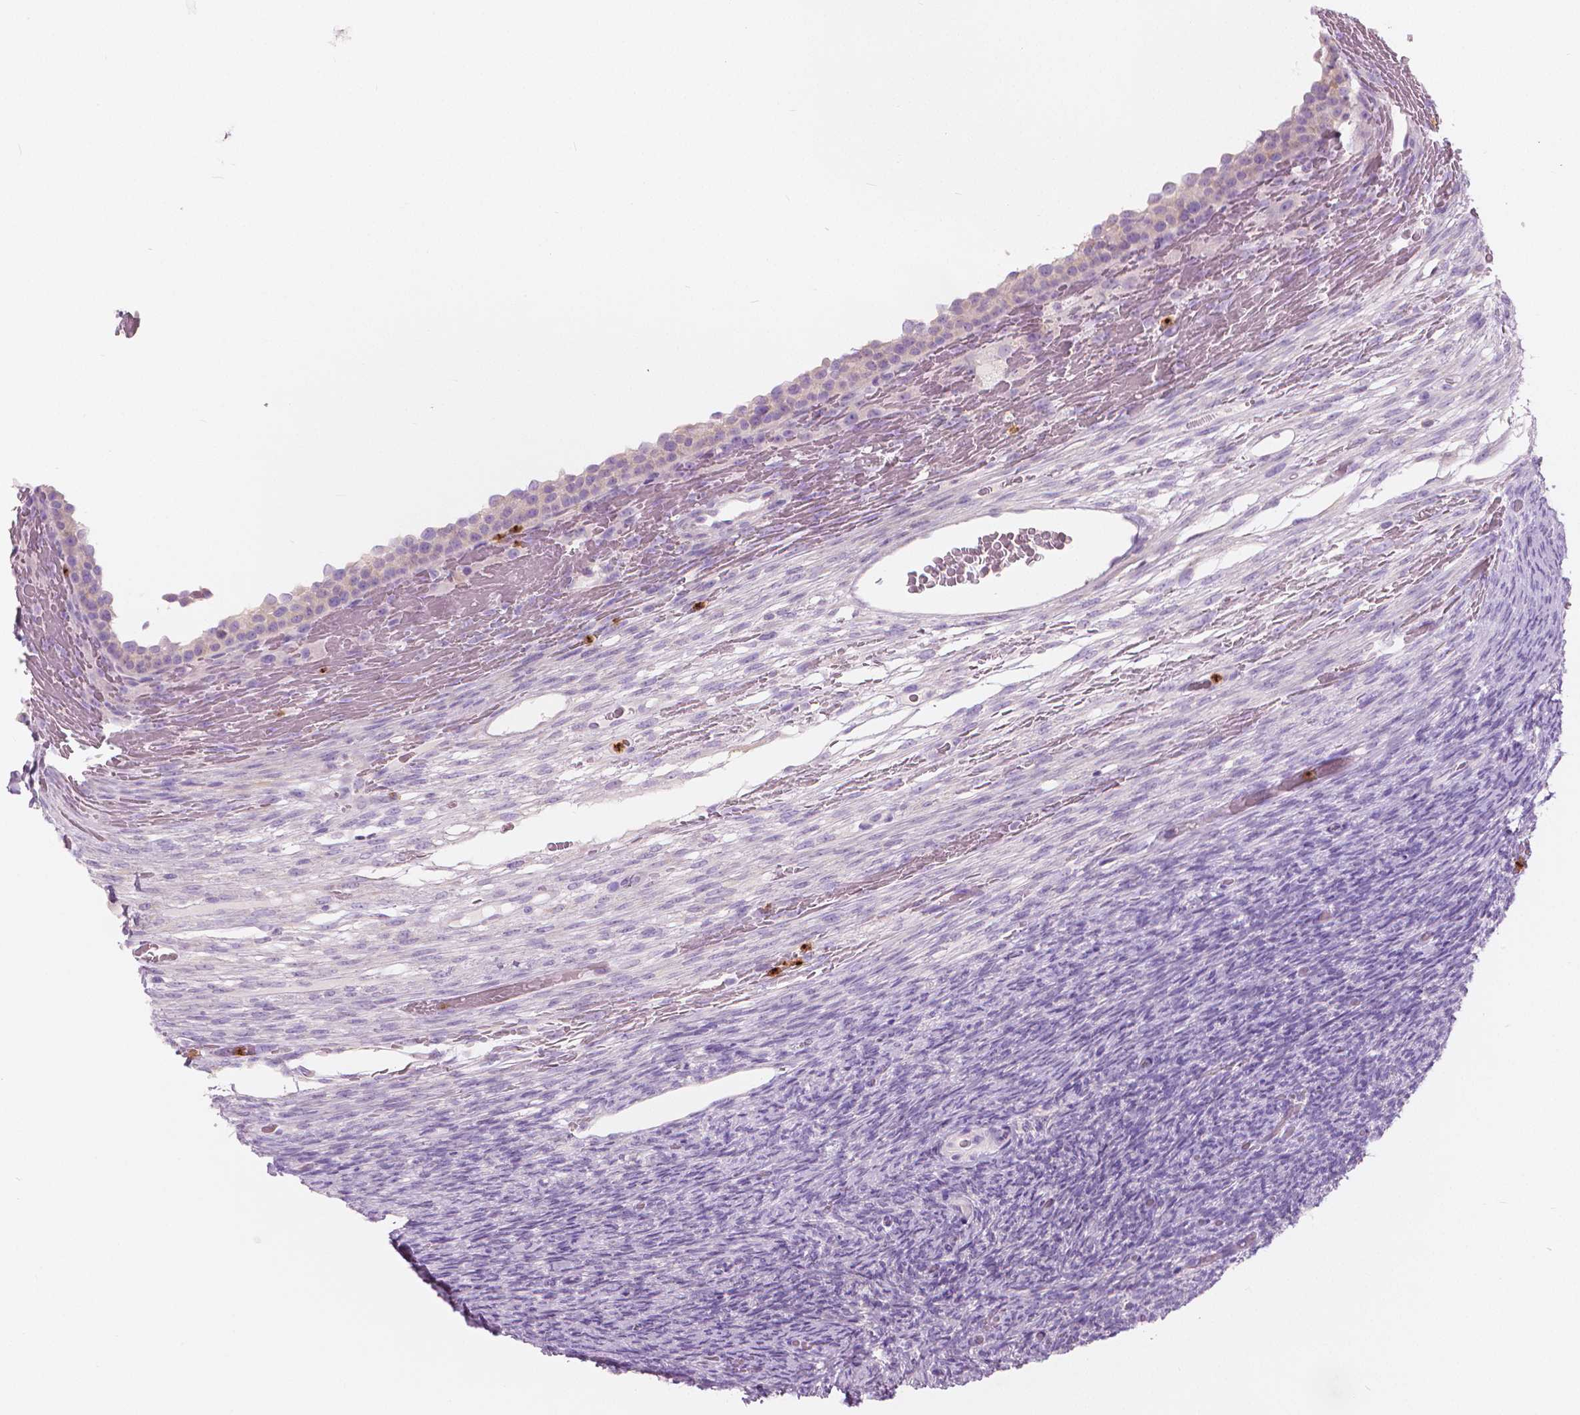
{"staining": {"intensity": "weak", "quantity": "25%-75%", "location": "cytoplasmic/membranous"}, "tissue": "ovary", "cell_type": "Follicle cells", "image_type": "normal", "snomed": [{"axis": "morphology", "description": "Normal tissue, NOS"}, {"axis": "topography", "description": "Ovary"}], "caption": "This image demonstrates immunohistochemistry (IHC) staining of benign human ovary, with low weak cytoplasmic/membranous expression in about 25%-75% of follicle cells.", "gene": "CXCR2", "patient": {"sex": "female", "age": 34}}